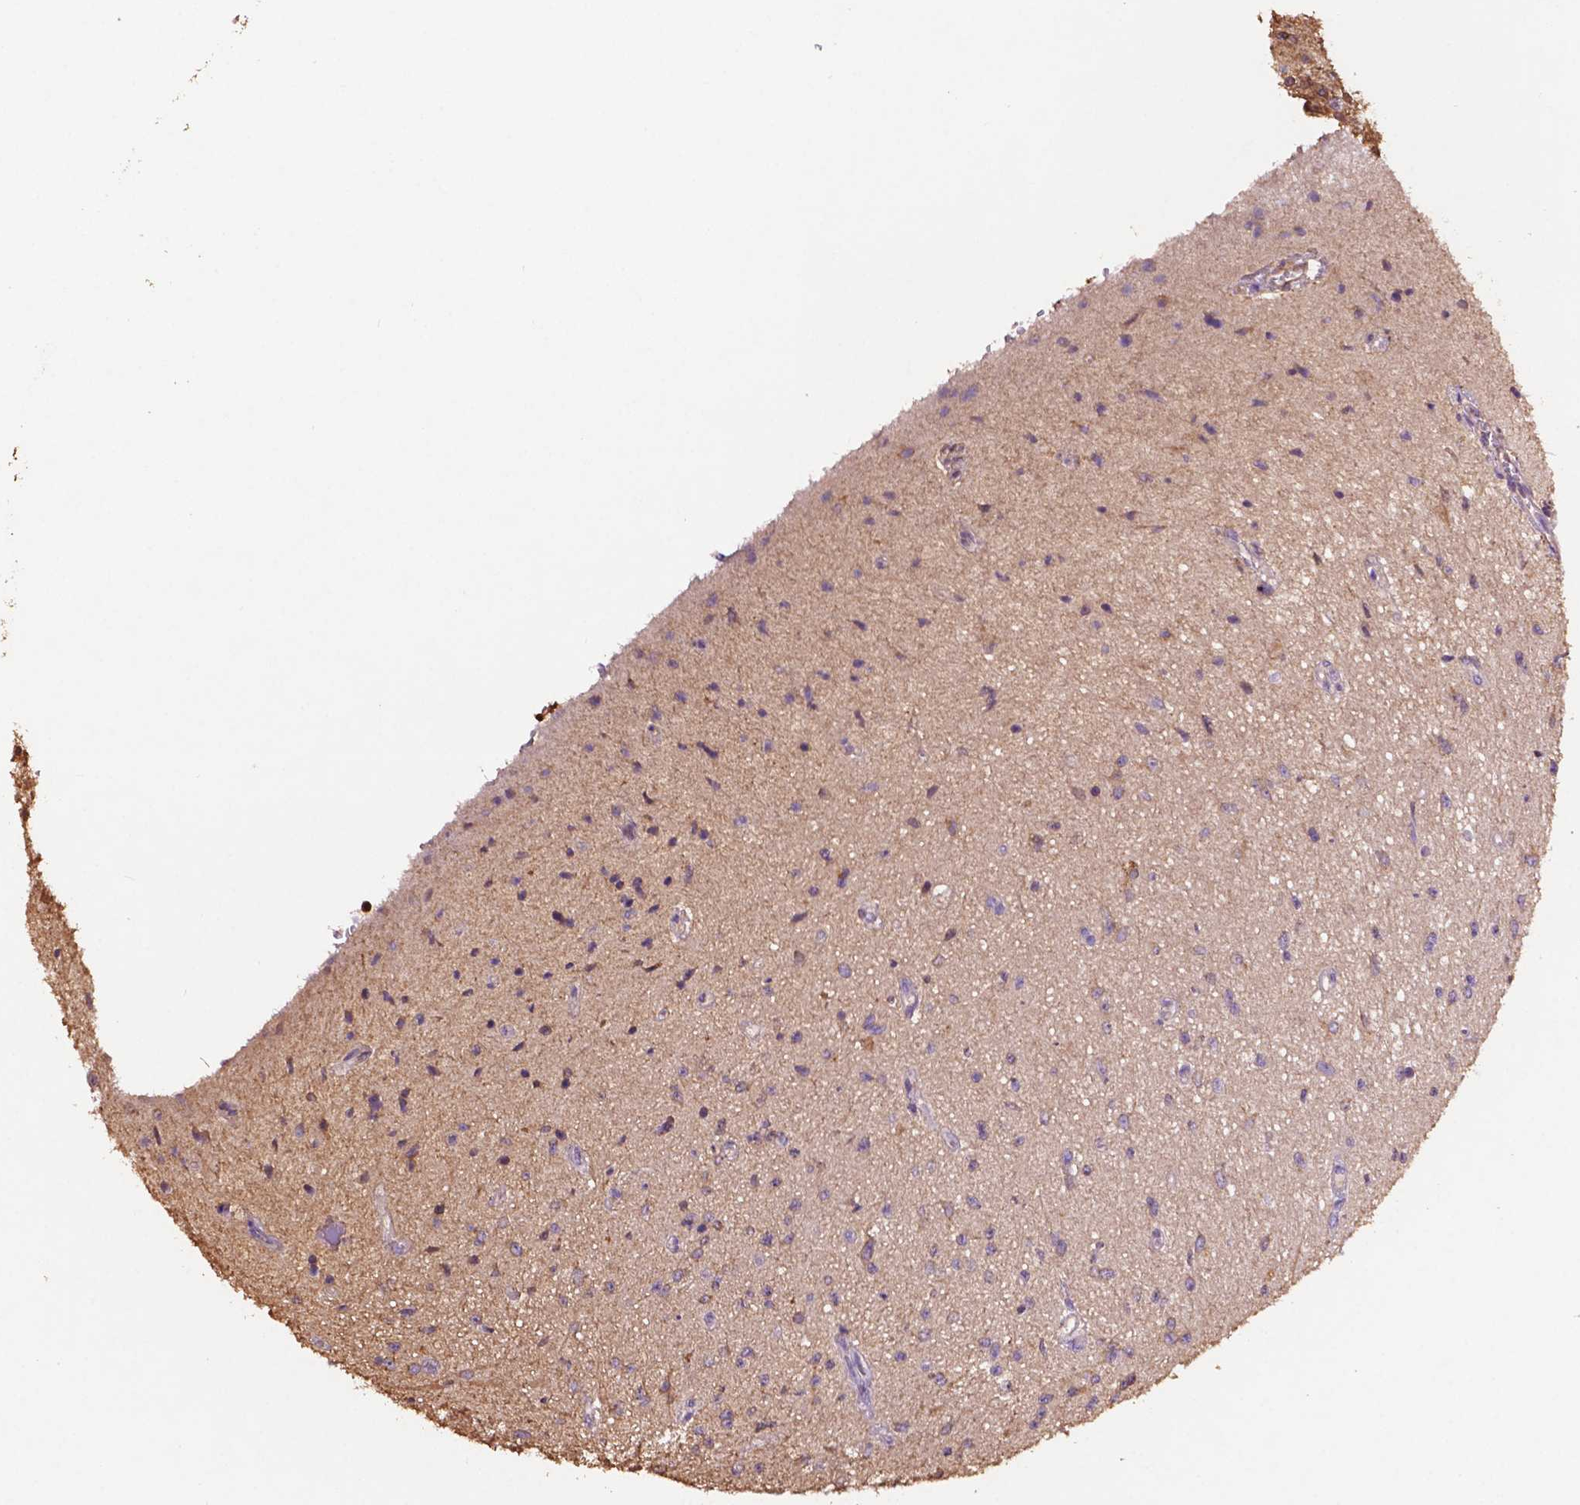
{"staining": {"intensity": "negative", "quantity": "none", "location": "none"}, "tissue": "glioma", "cell_type": "Tumor cells", "image_type": "cancer", "snomed": [{"axis": "morphology", "description": "Glioma, malignant, Low grade"}, {"axis": "topography", "description": "Cerebellum"}], "caption": "A histopathology image of human malignant glioma (low-grade) is negative for staining in tumor cells.", "gene": "GDPD5", "patient": {"sex": "female", "age": 14}}